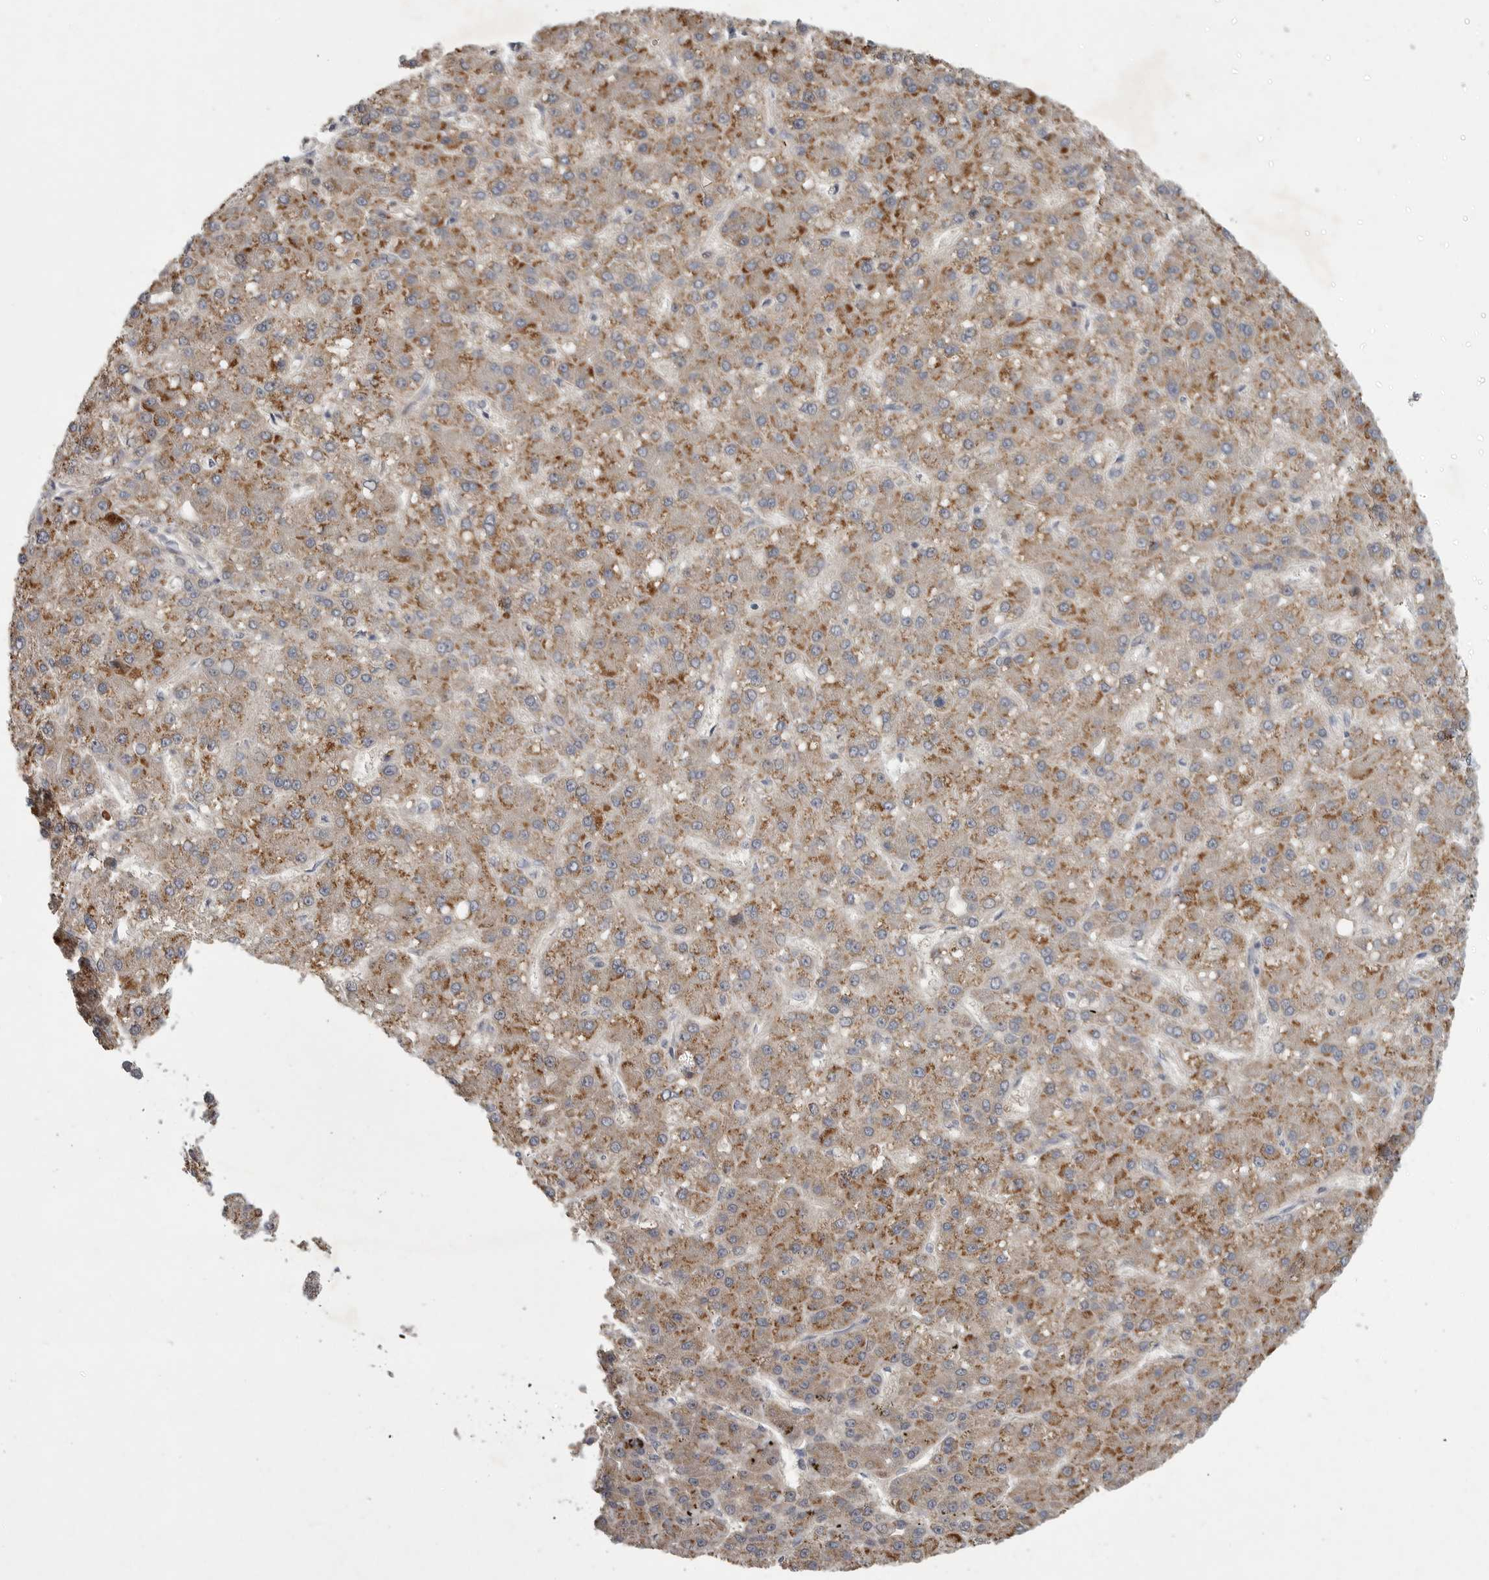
{"staining": {"intensity": "moderate", "quantity": ">75%", "location": "cytoplasmic/membranous"}, "tissue": "liver cancer", "cell_type": "Tumor cells", "image_type": "cancer", "snomed": [{"axis": "morphology", "description": "Carcinoma, Hepatocellular, NOS"}, {"axis": "topography", "description": "Liver"}], "caption": "The photomicrograph exhibits immunohistochemical staining of liver cancer. There is moderate cytoplasmic/membranous expression is identified in about >75% of tumor cells. (IHC, brightfield microscopy, high magnification).", "gene": "FBXO43", "patient": {"sex": "male", "age": 67}}